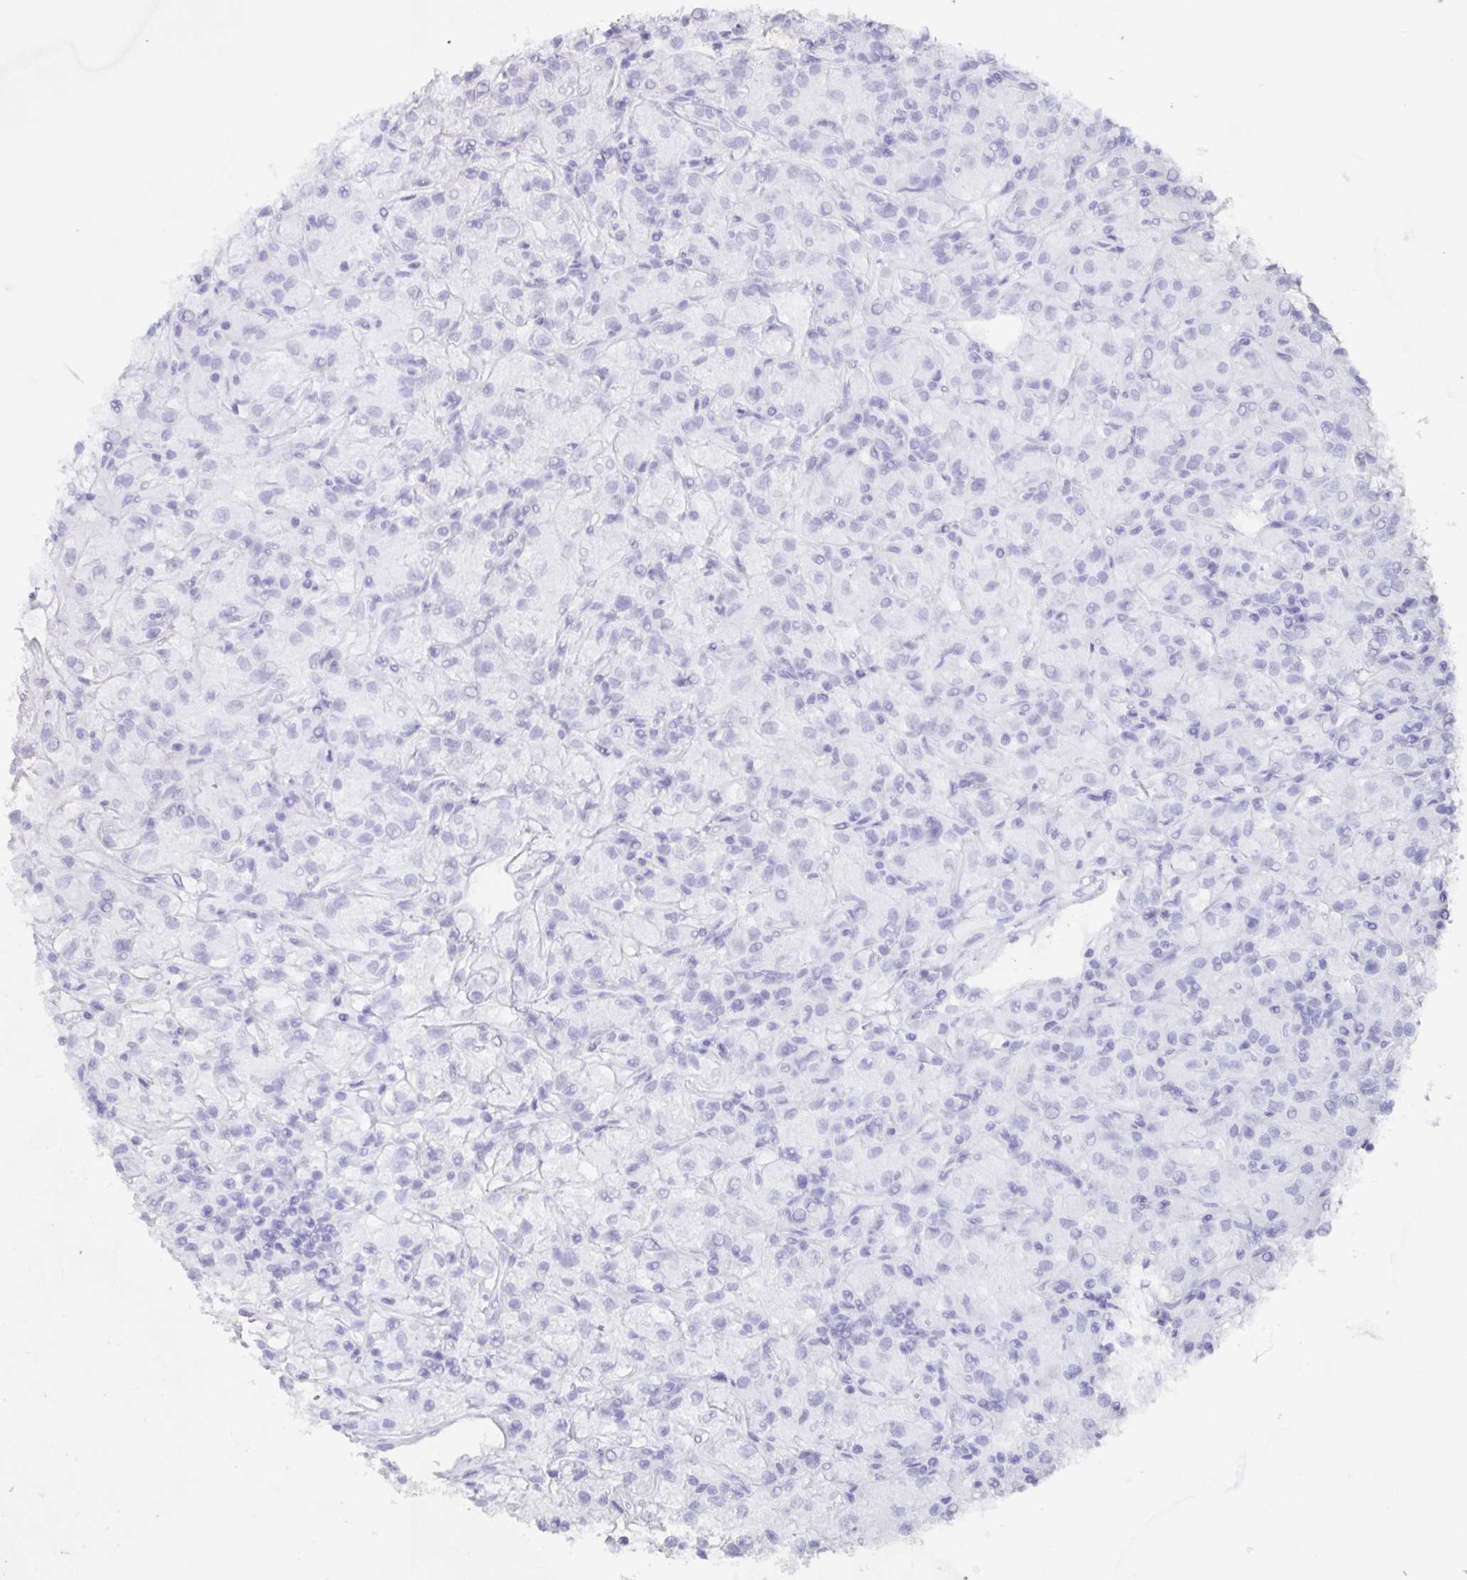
{"staining": {"intensity": "negative", "quantity": "none", "location": "none"}, "tissue": "renal cancer", "cell_type": "Tumor cells", "image_type": "cancer", "snomed": [{"axis": "morphology", "description": "Adenocarcinoma, NOS"}, {"axis": "topography", "description": "Kidney"}], "caption": "Immunohistochemistry of adenocarcinoma (renal) reveals no expression in tumor cells.", "gene": "AGFG2", "patient": {"sex": "female", "age": 59}}